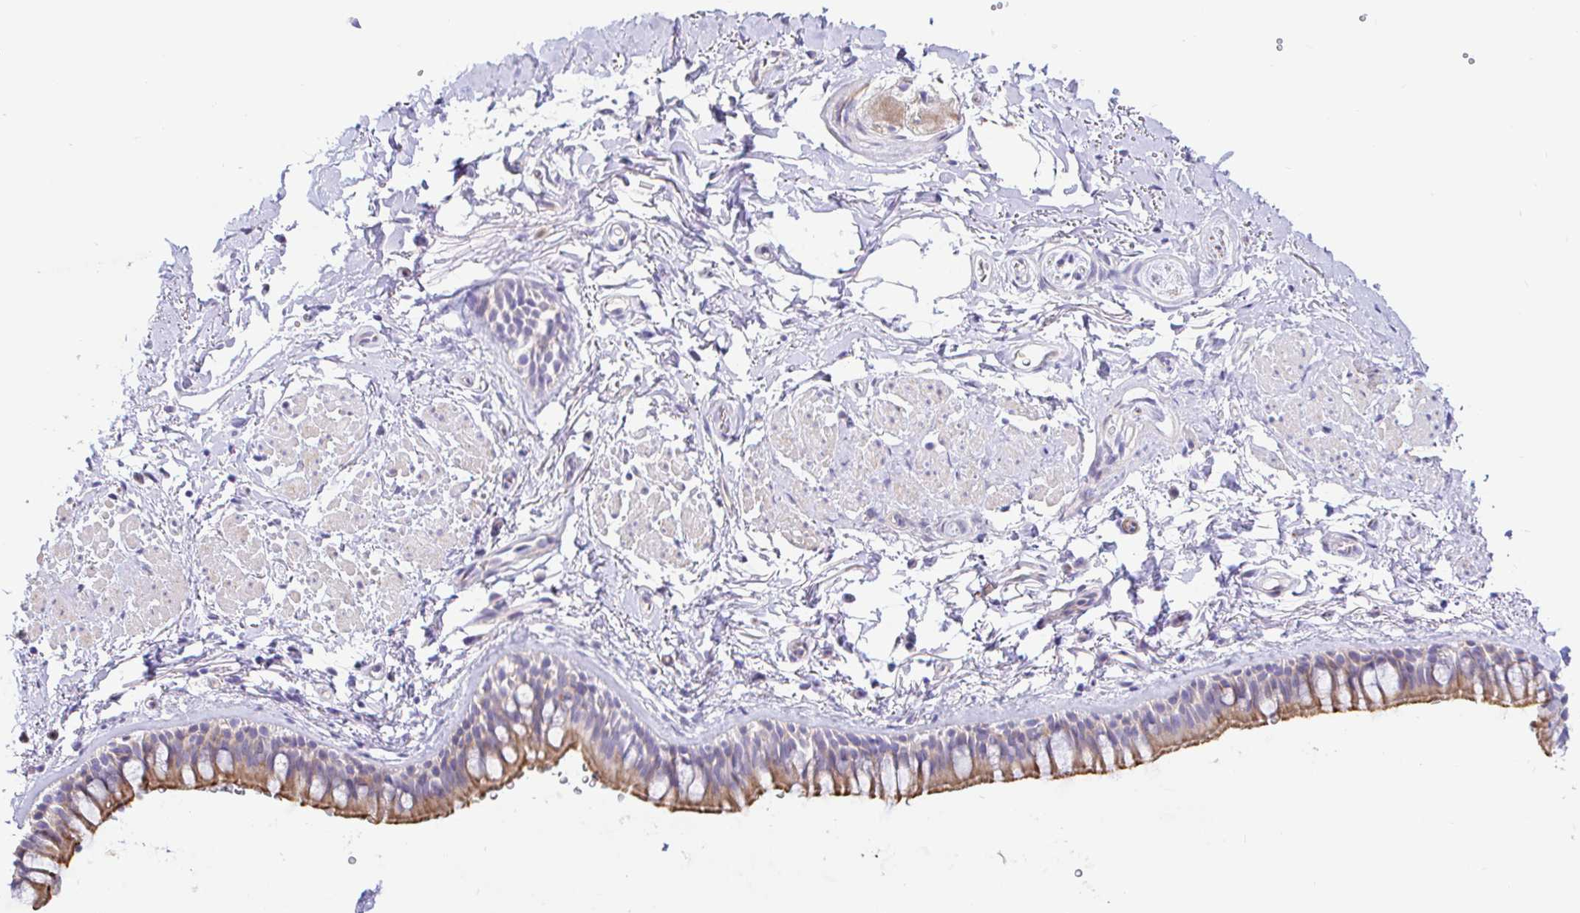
{"staining": {"intensity": "moderate", "quantity": "25%-75%", "location": "cytoplasmic/membranous"}, "tissue": "bronchus", "cell_type": "Respiratory epithelial cells", "image_type": "normal", "snomed": [{"axis": "morphology", "description": "Normal tissue, NOS"}, {"axis": "topography", "description": "Lymph node"}, {"axis": "topography", "description": "Cartilage tissue"}, {"axis": "topography", "description": "Bronchus"}], "caption": "A high-resolution photomicrograph shows IHC staining of normal bronchus, which demonstrates moderate cytoplasmic/membranous expression in approximately 25%-75% of respiratory epithelial cells. The staining was performed using DAB to visualize the protein expression in brown, while the nuclei were stained in blue with hematoxylin (Magnification: 20x).", "gene": "PINLYP", "patient": {"sex": "female", "age": 70}}